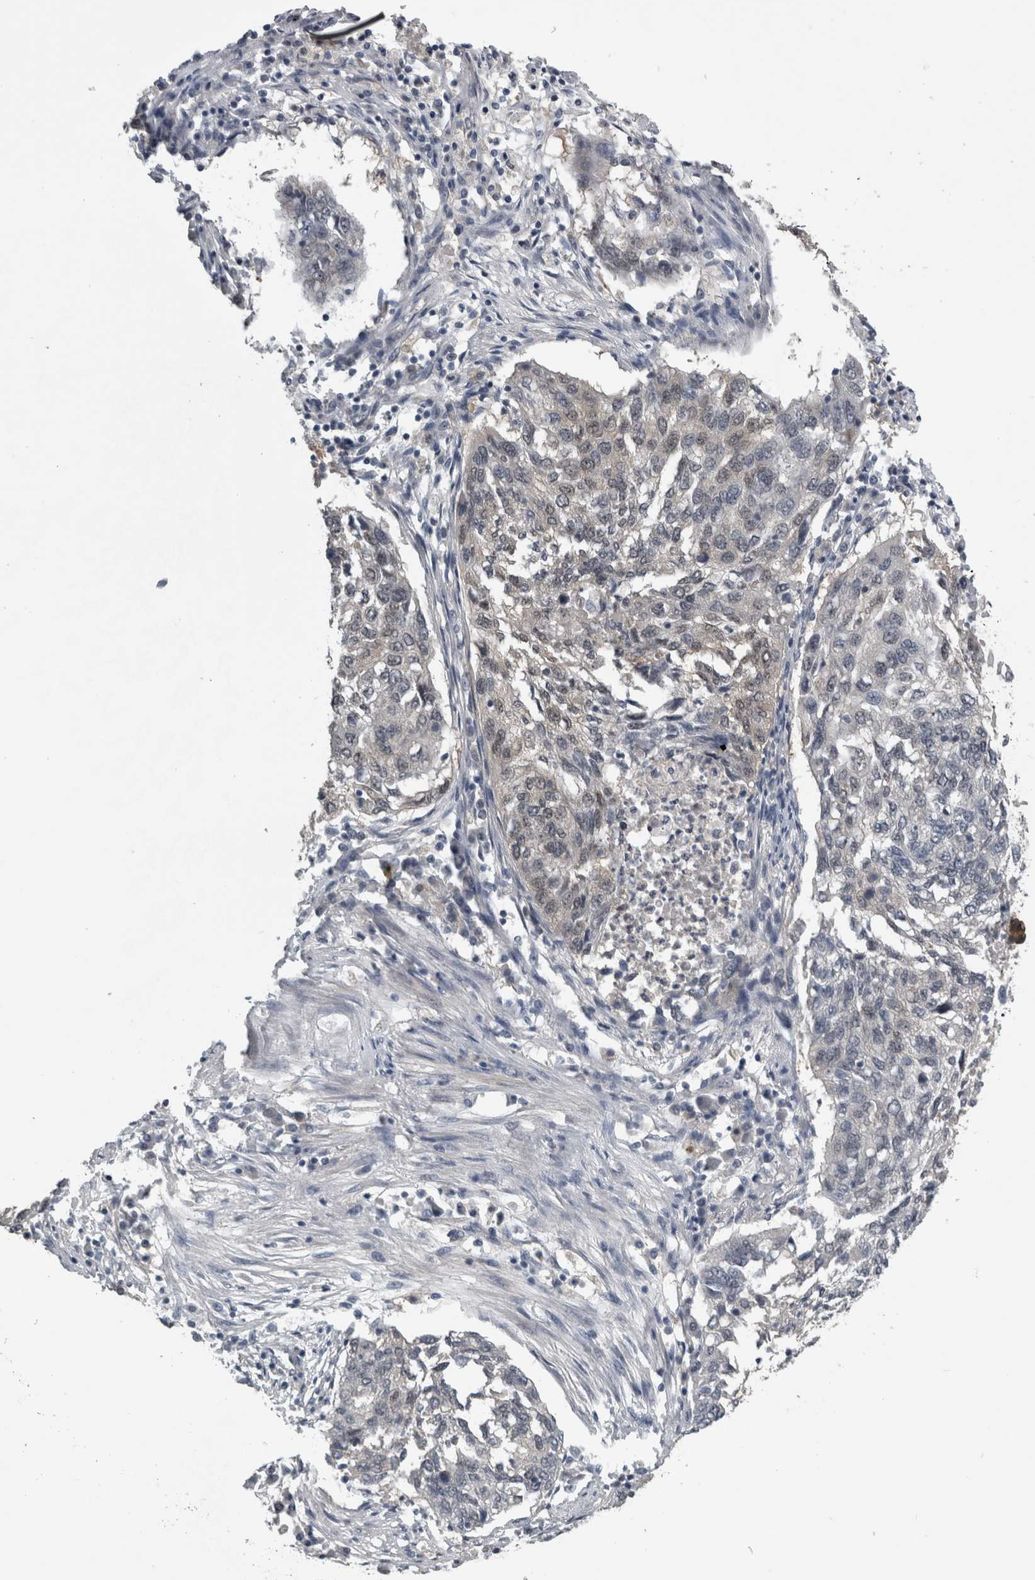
{"staining": {"intensity": "weak", "quantity": "<25%", "location": "nuclear"}, "tissue": "lung cancer", "cell_type": "Tumor cells", "image_type": "cancer", "snomed": [{"axis": "morphology", "description": "Squamous cell carcinoma, NOS"}, {"axis": "topography", "description": "Lung"}], "caption": "Immunohistochemical staining of human lung cancer exhibits no significant staining in tumor cells.", "gene": "NAPRT", "patient": {"sex": "female", "age": 63}}